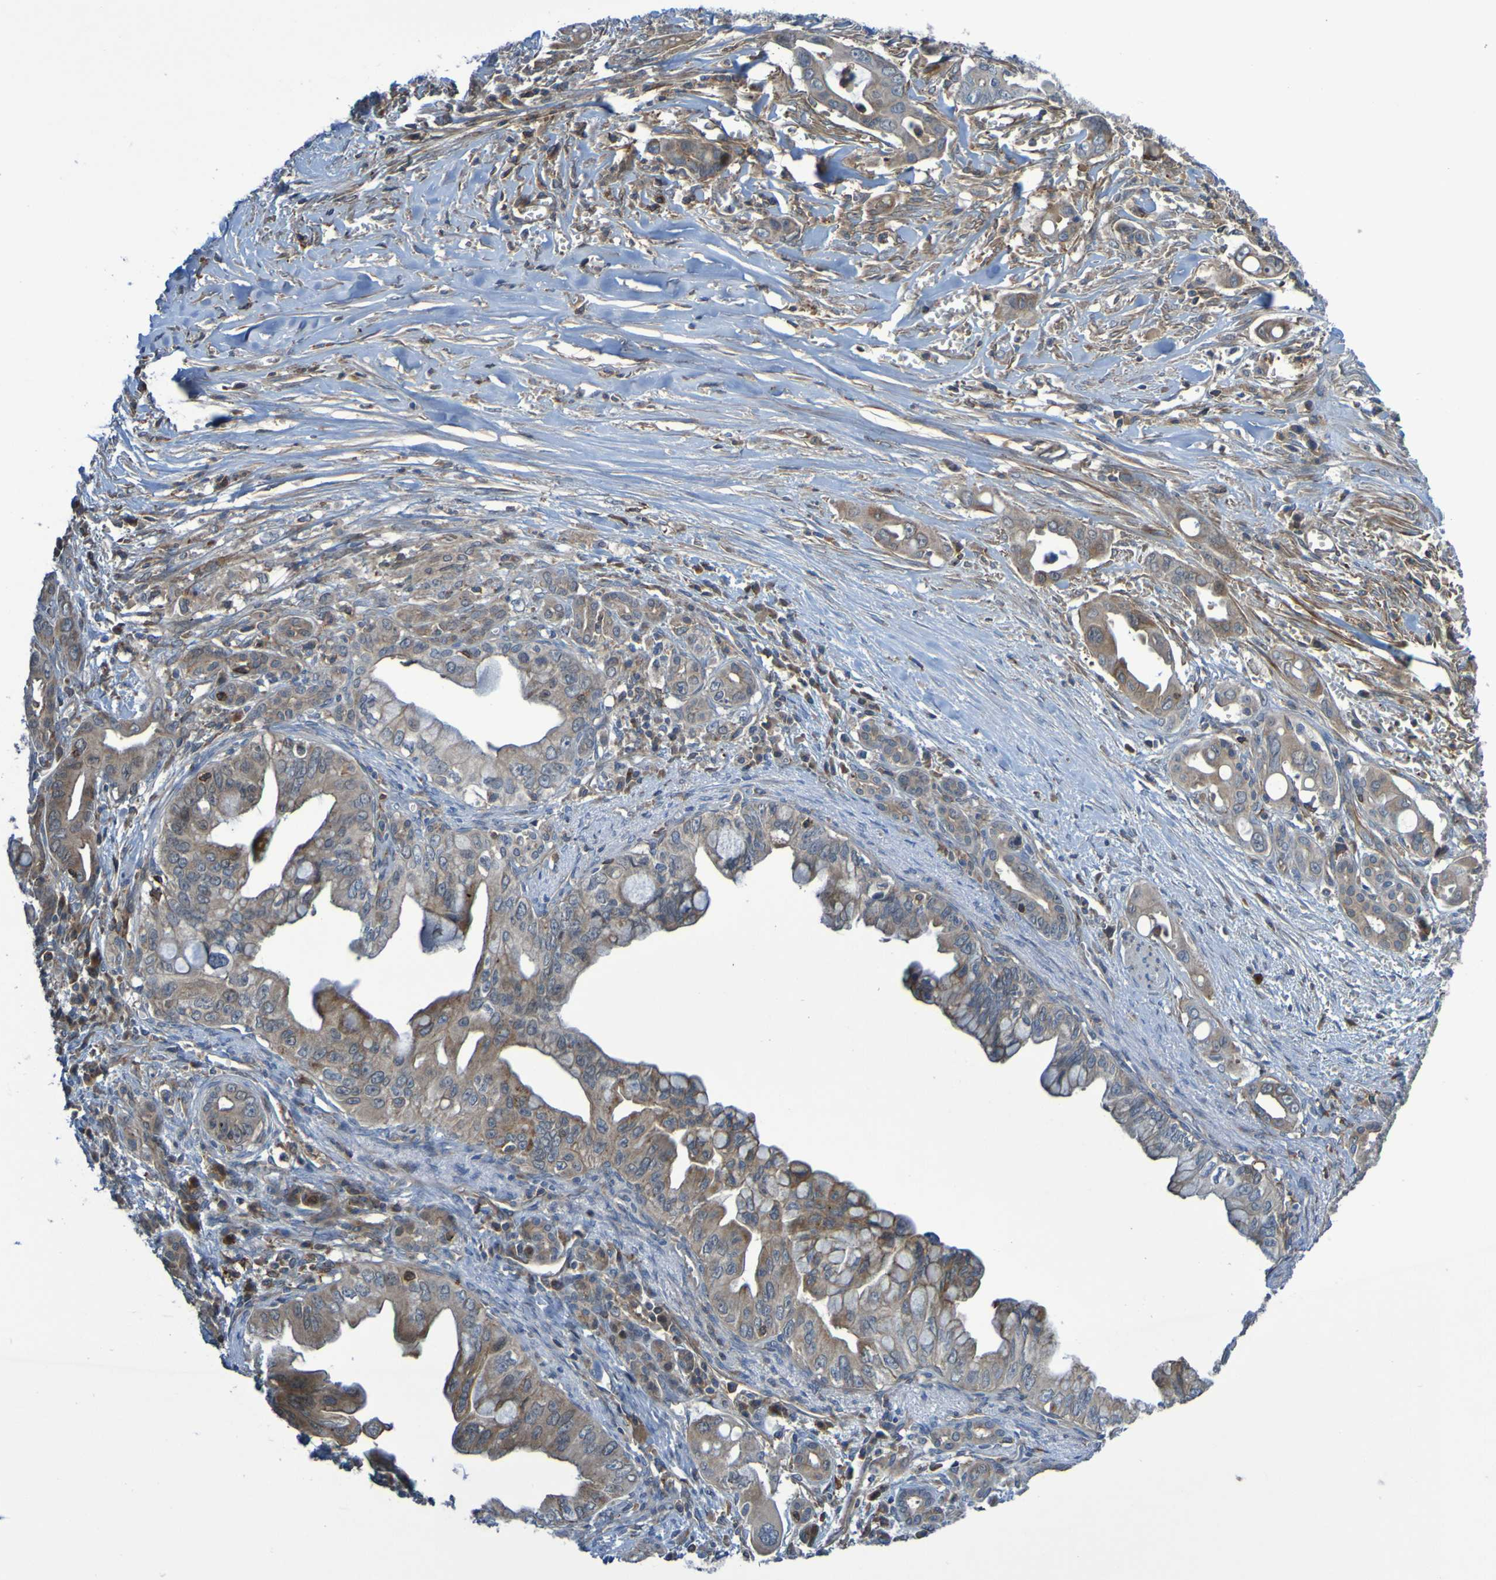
{"staining": {"intensity": "moderate", "quantity": "25%-75%", "location": "cytoplasmic/membranous"}, "tissue": "pancreatic cancer", "cell_type": "Tumor cells", "image_type": "cancer", "snomed": [{"axis": "morphology", "description": "Adenocarcinoma, NOS"}, {"axis": "topography", "description": "Pancreas"}], "caption": "Immunohistochemical staining of pancreatic cancer (adenocarcinoma) reveals medium levels of moderate cytoplasmic/membranous protein positivity in about 25%-75% of tumor cells. The protein of interest is stained brown, and the nuclei are stained in blue (DAB IHC with brightfield microscopy, high magnification).", "gene": "PDGFB", "patient": {"sex": "male", "age": 59}}